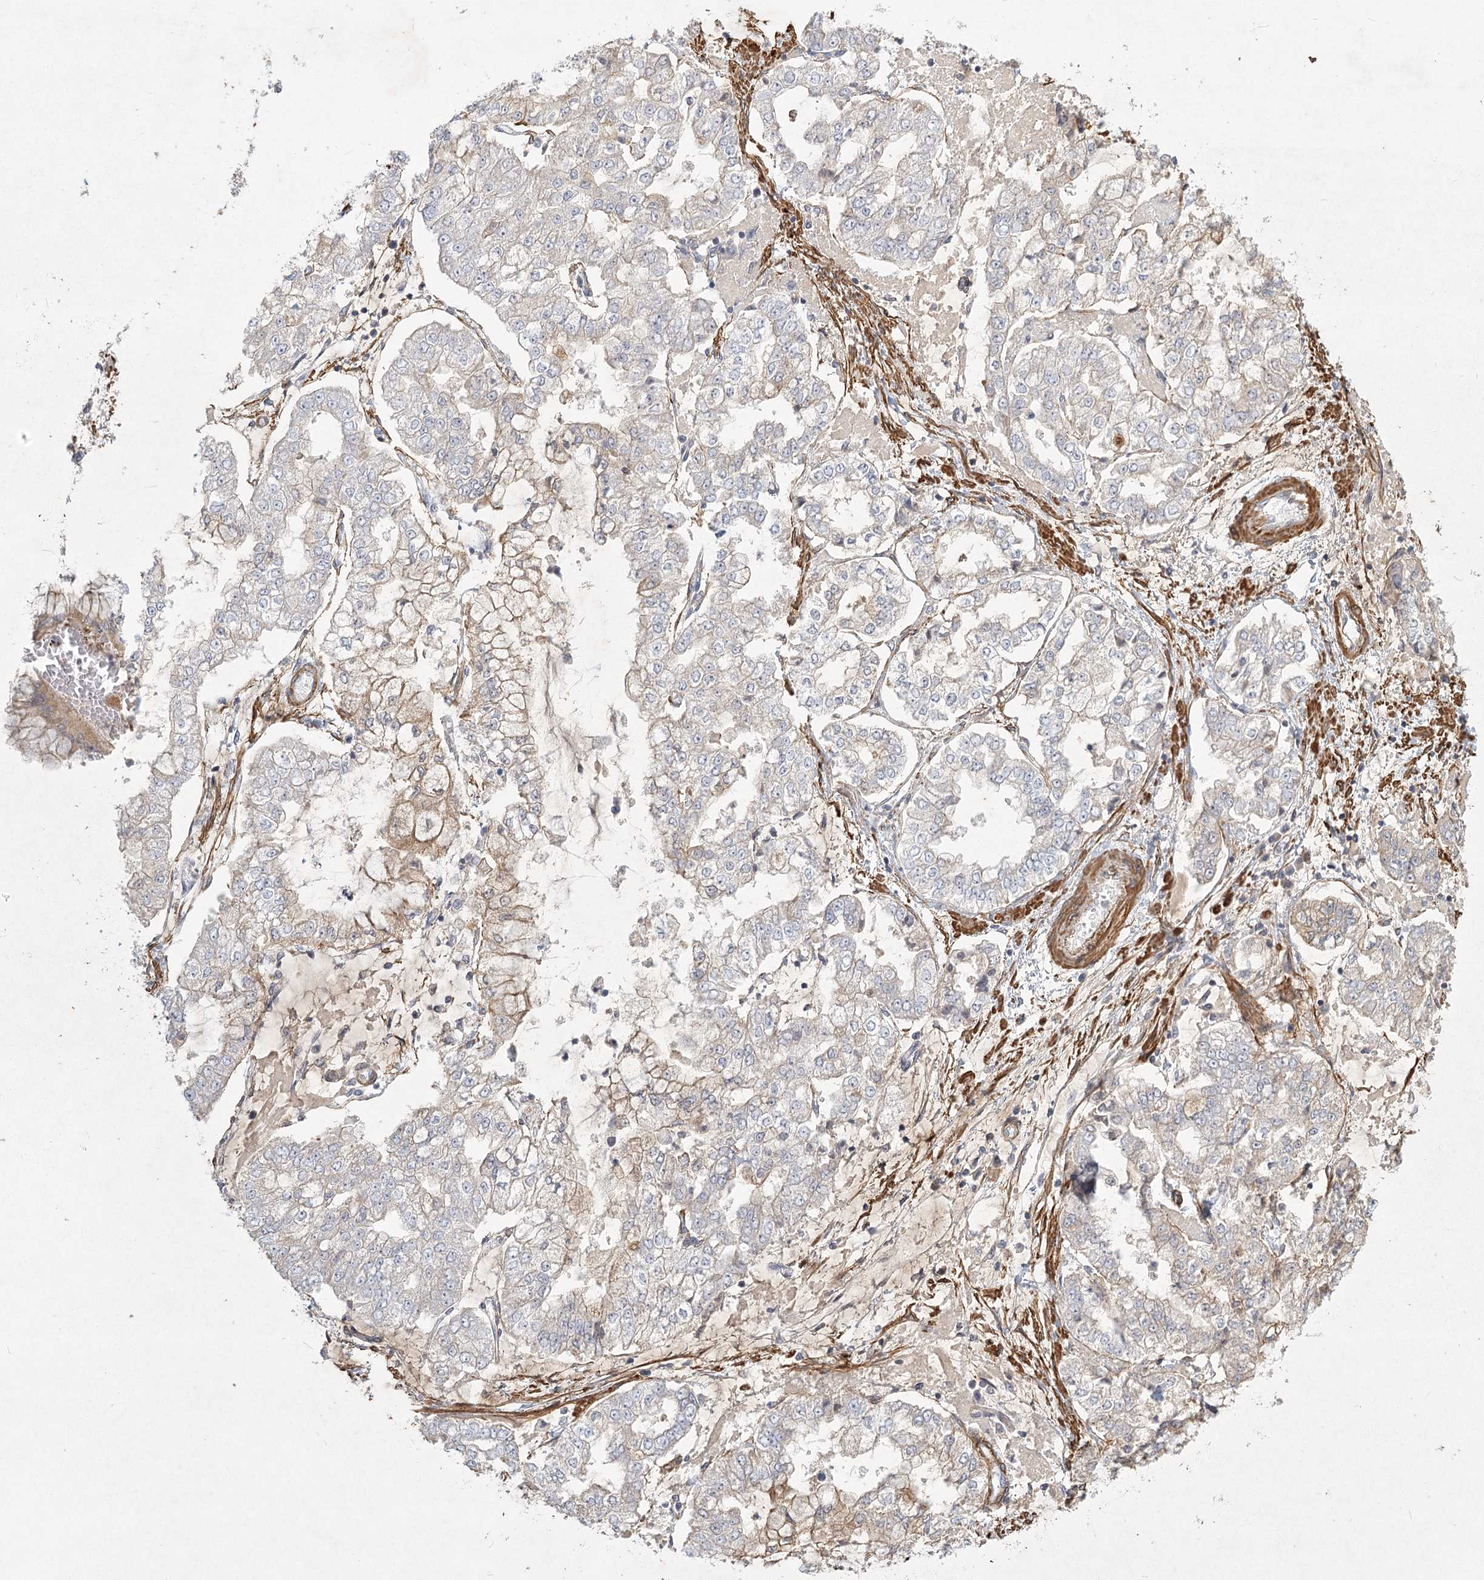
{"staining": {"intensity": "weak", "quantity": "<25%", "location": "cytoplasmic/membranous"}, "tissue": "stomach cancer", "cell_type": "Tumor cells", "image_type": "cancer", "snomed": [{"axis": "morphology", "description": "Adenocarcinoma, NOS"}, {"axis": "topography", "description": "Stomach"}], "caption": "IHC of stomach cancer displays no staining in tumor cells. Nuclei are stained in blue.", "gene": "INPP4B", "patient": {"sex": "male", "age": 76}}